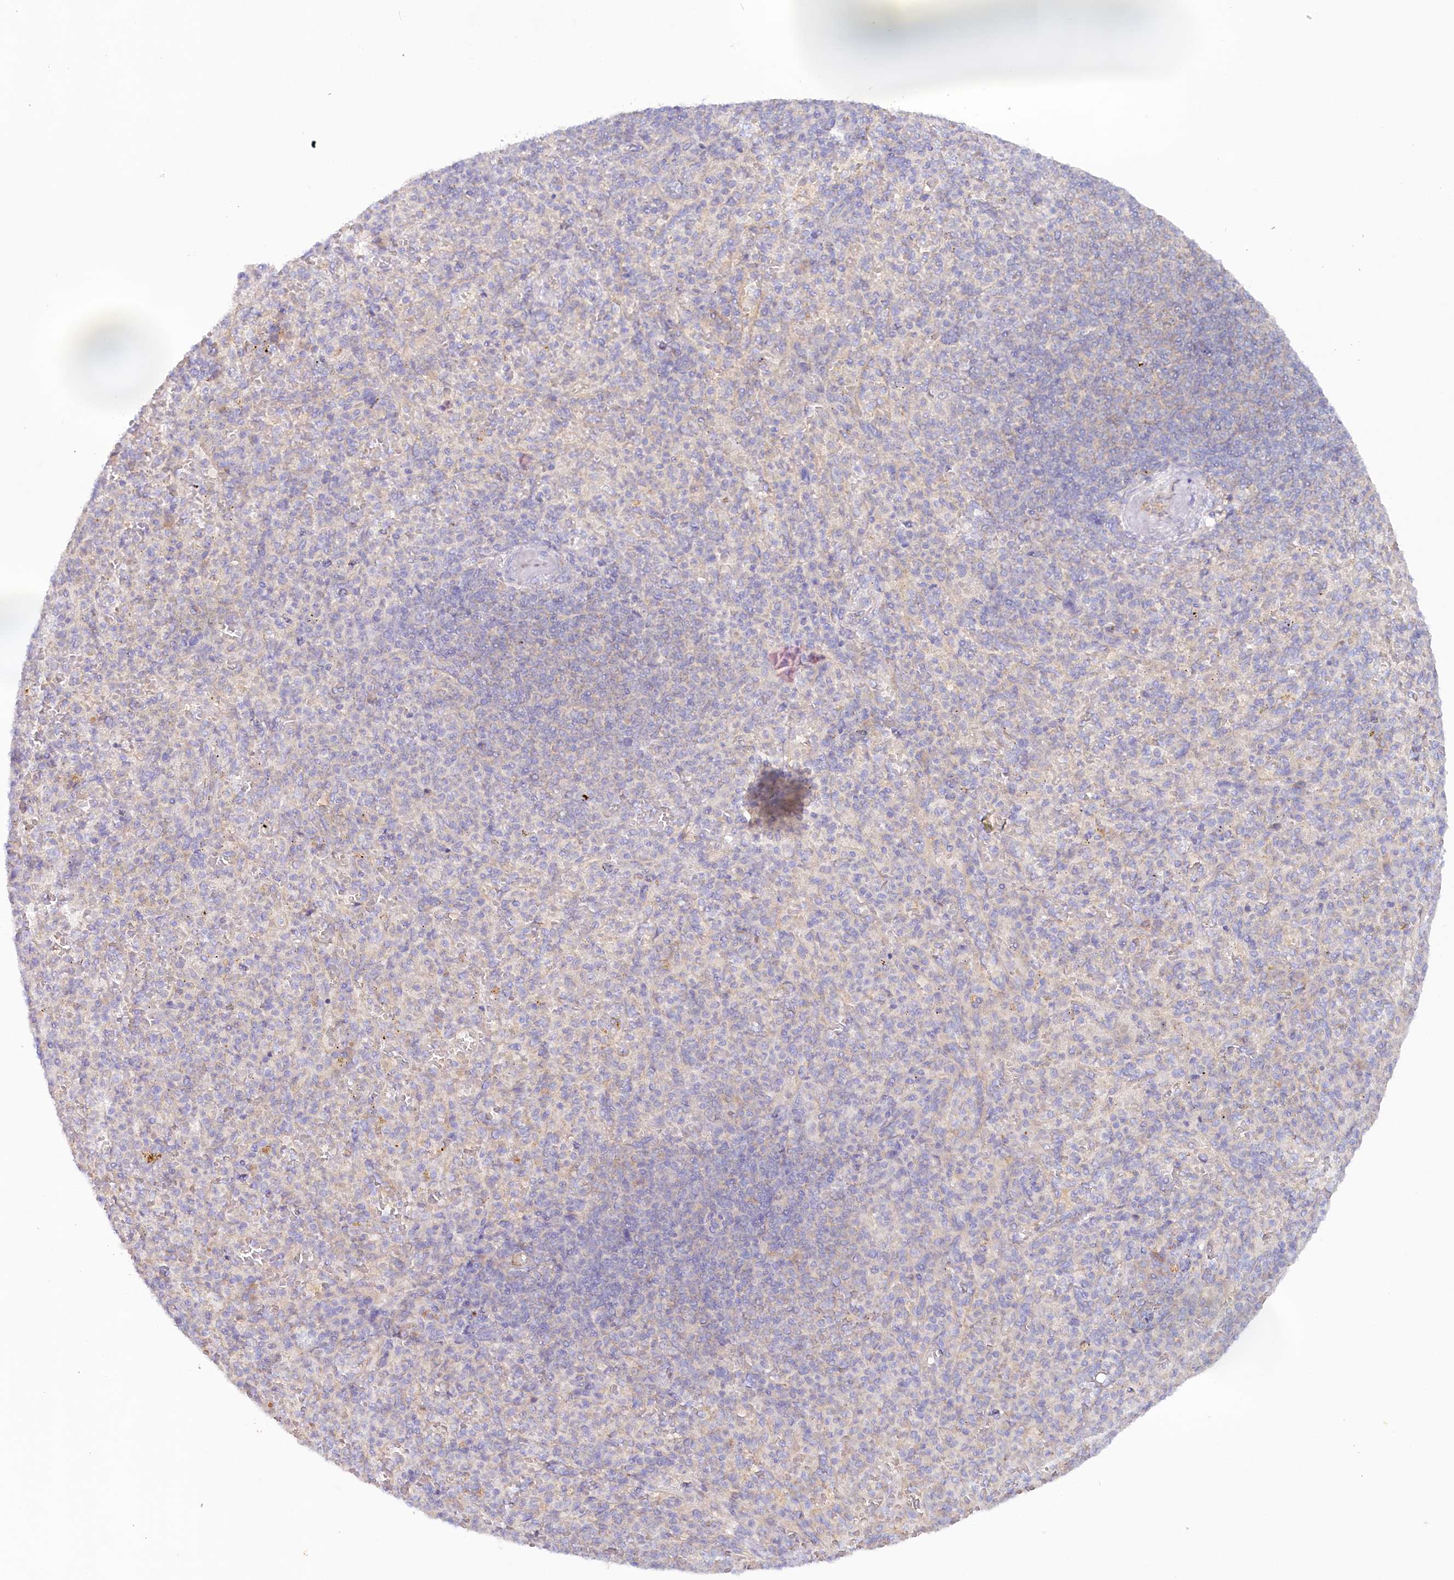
{"staining": {"intensity": "negative", "quantity": "none", "location": "none"}, "tissue": "spleen", "cell_type": "Cells in red pulp", "image_type": "normal", "snomed": [{"axis": "morphology", "description": "Normal tissue, NOS"}, {"axis": "topography", "description": "Spleen"}], "caption": "Immunohistochemical staining of normal human spleen shows no significant positivity in cells in red pulp. (Immunohistochemistry (ihc), brightfield microscopy, high magnification).", "gene": "TNIP1", "patient": {"sex": "female", "age": 74}}